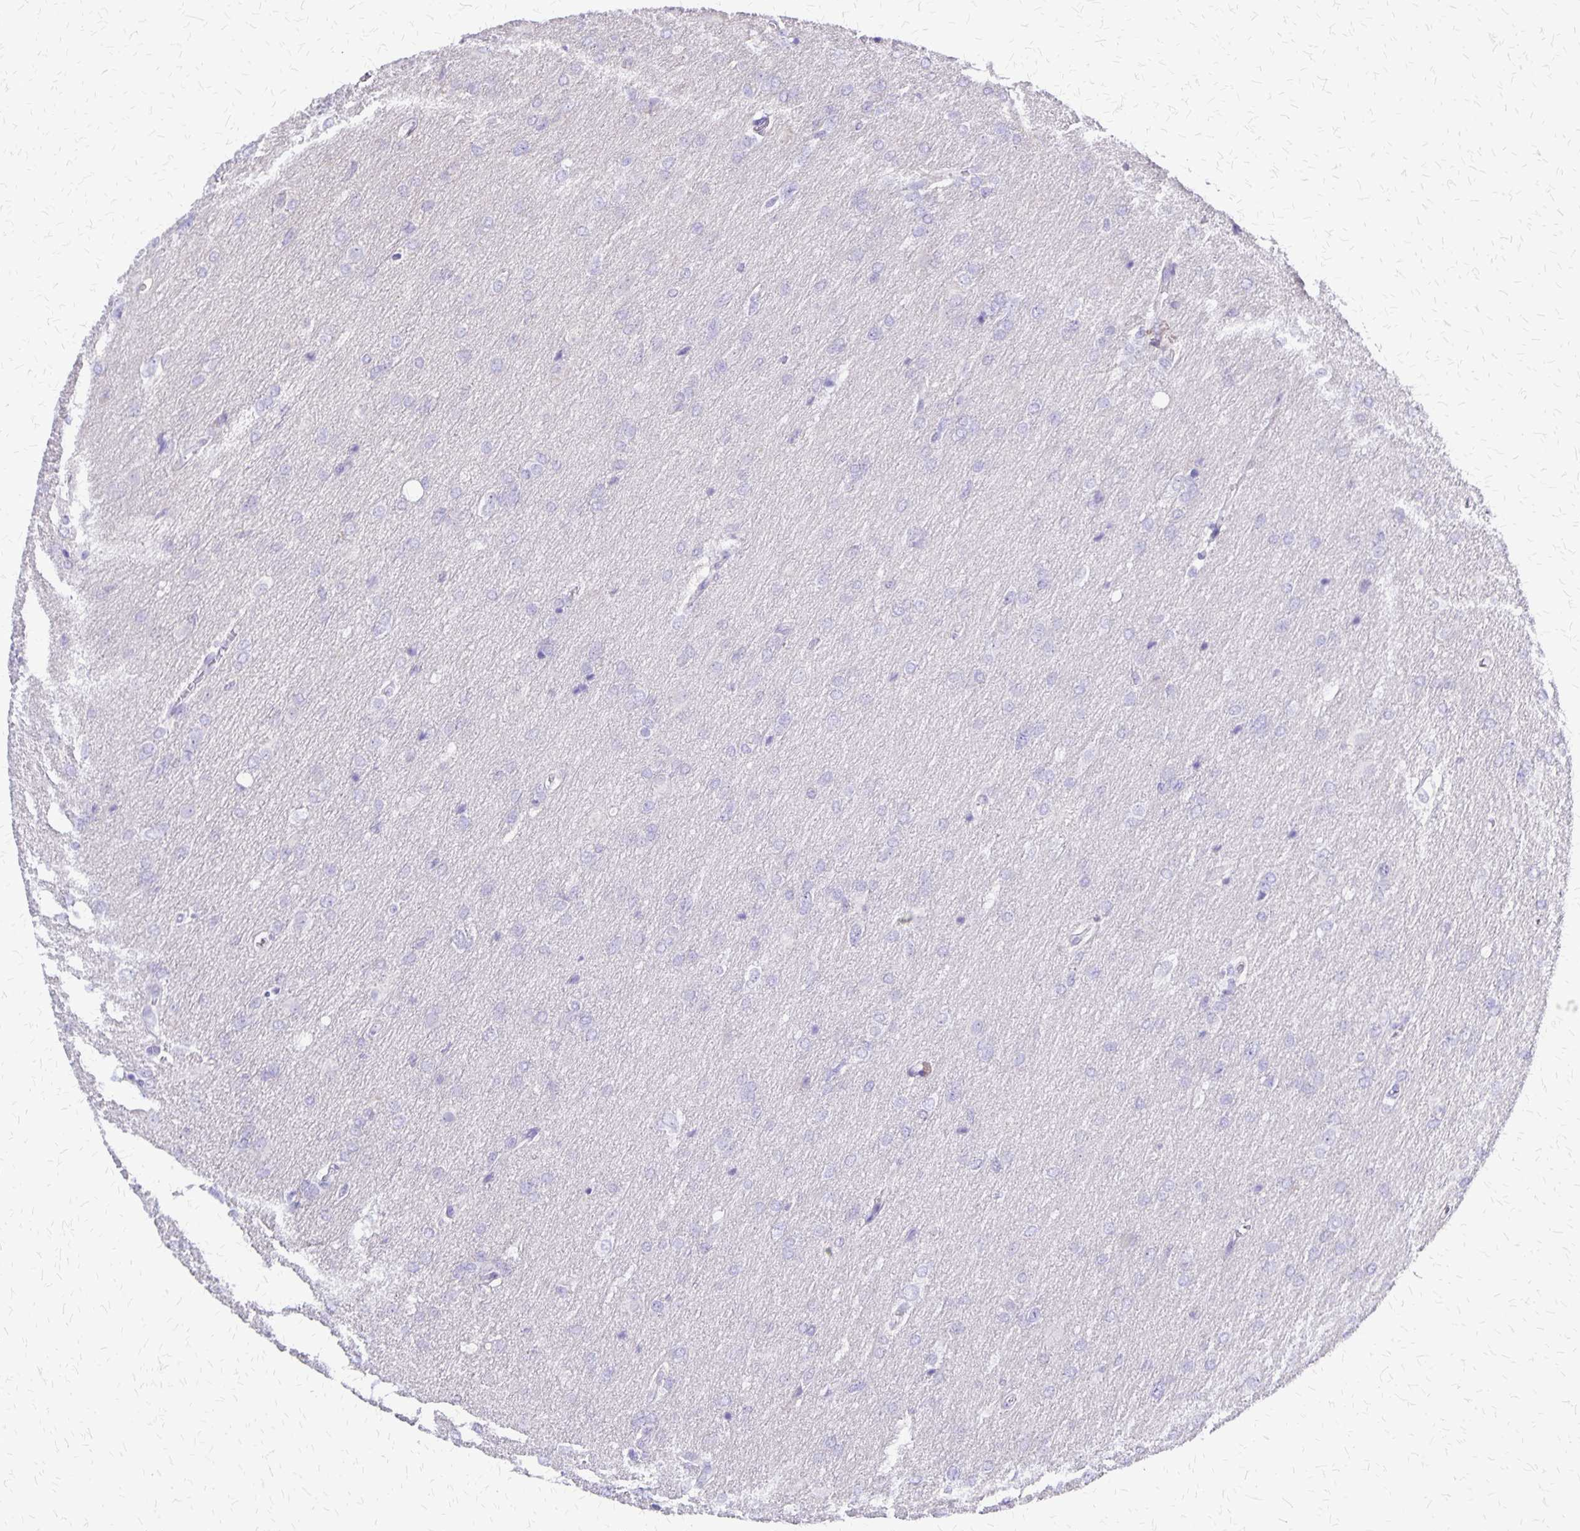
{"staining": {"intensity": "negative", "quantity": "none", "location": "none"}, "tissue": "glioma", "cell_type": "Tumor cells", "image_type": "cancer", "snomed": [{"axis": "morphology", "description": "Glioma, malignant, High grade"}, {"axis": "topography", "description": "Brain"}], "caption": "High magnification brightfield microscopy of glioma stained with DAB (3,3'-diaminobenzidine) (brown) and counterstained with hematoxylin (blue): tumor cells show no significant expression.", "gene": "SI", "patient": {"sex": "male", "age": 53}}